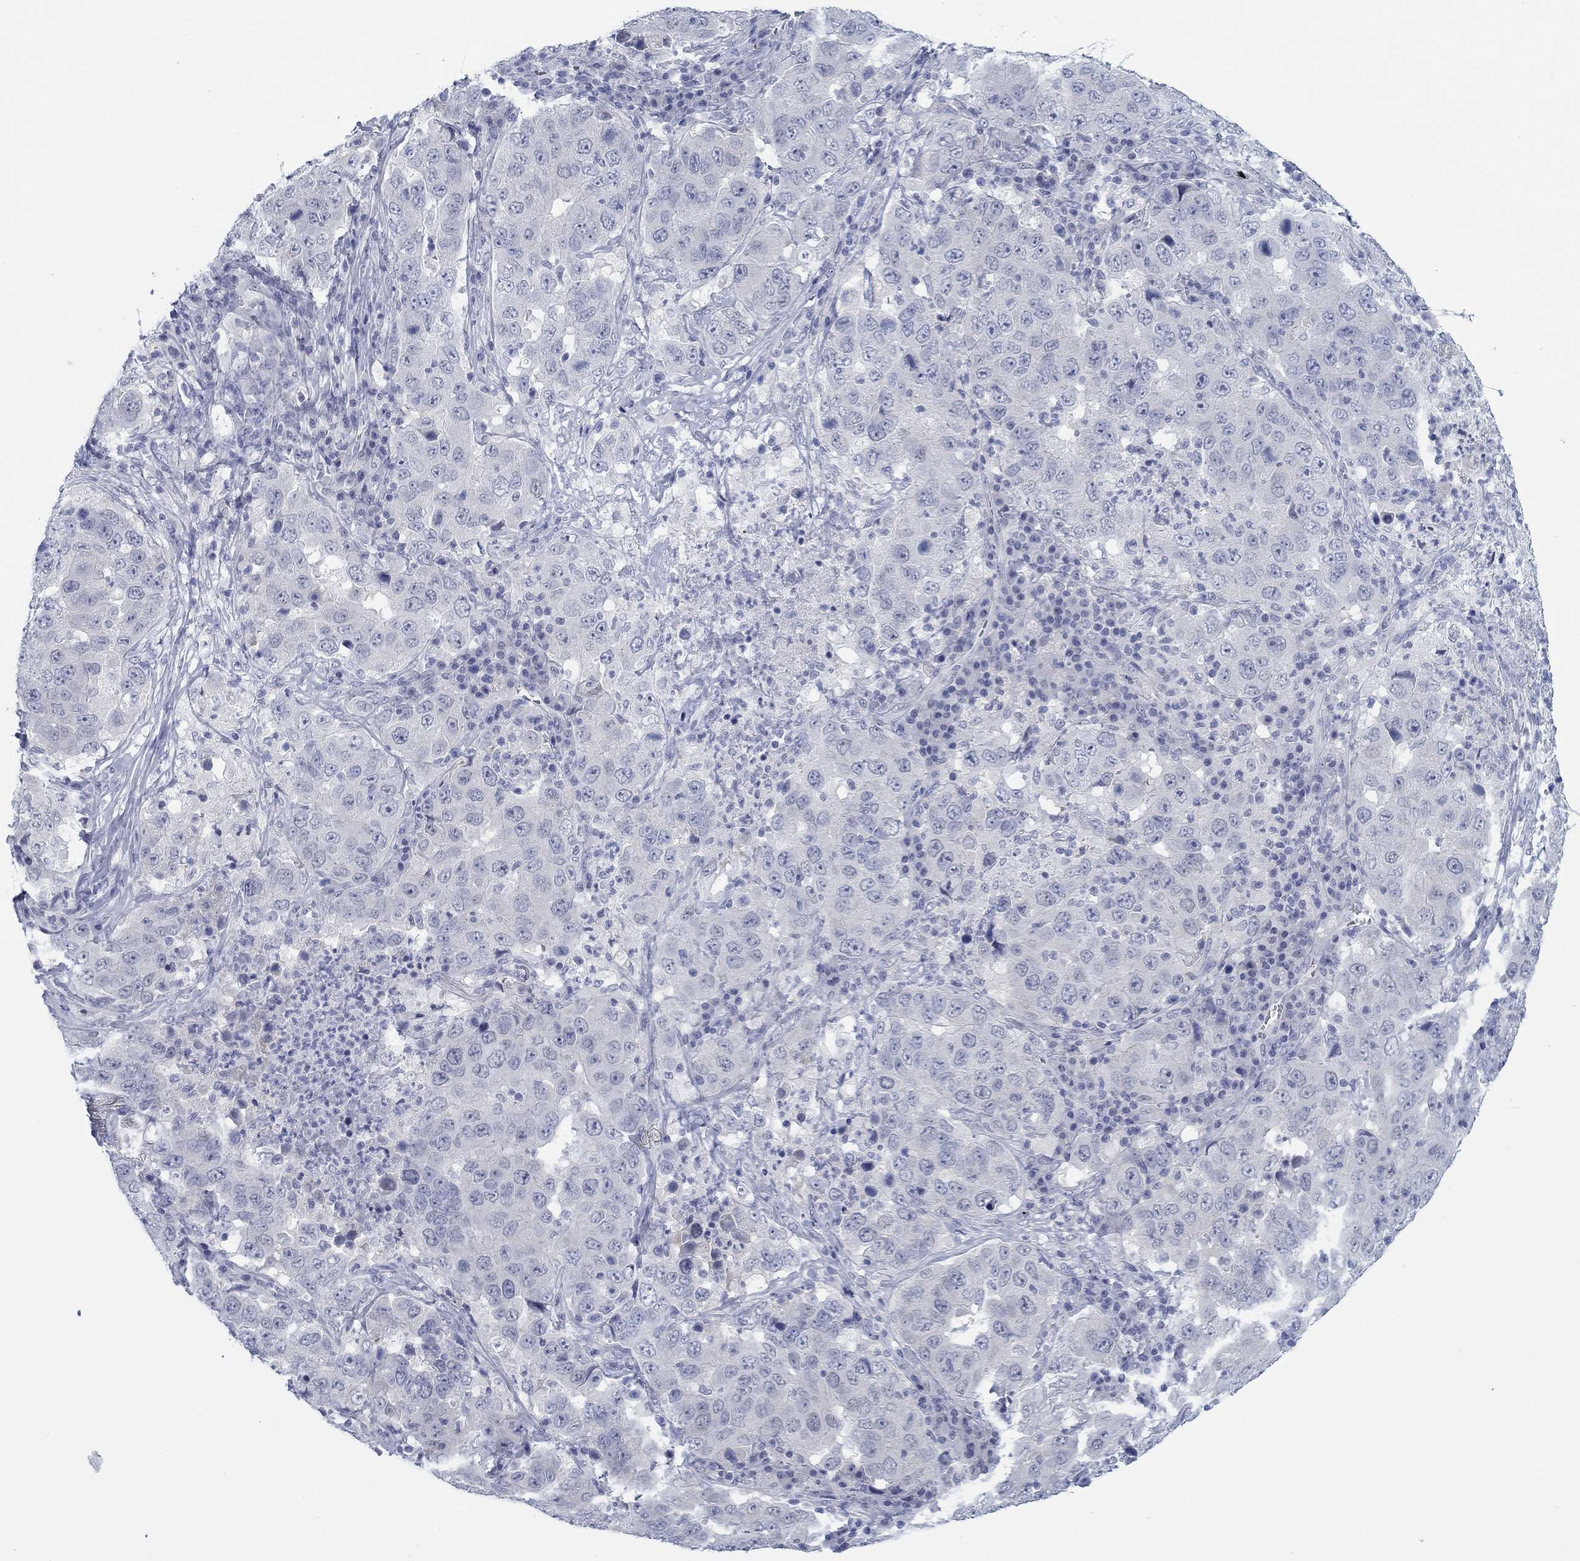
{"staining": {"intensity": "negative", "quantity": "none", "location": "none"}, "tissue": "lung cancer", "cell_type": "Tumor cells", "image_type": "cancer", "snomed": [{"axis": "morphology", "description": "Adenocarcinoma, NOS"}, {"axis": "topography", "description": "Lung"}], "caption": "The photomicrograph shows no significant positivity in tumor cells of lung cancer.", "gene": "DNAL1", "patient": {"sex": "male", "age": 73}}